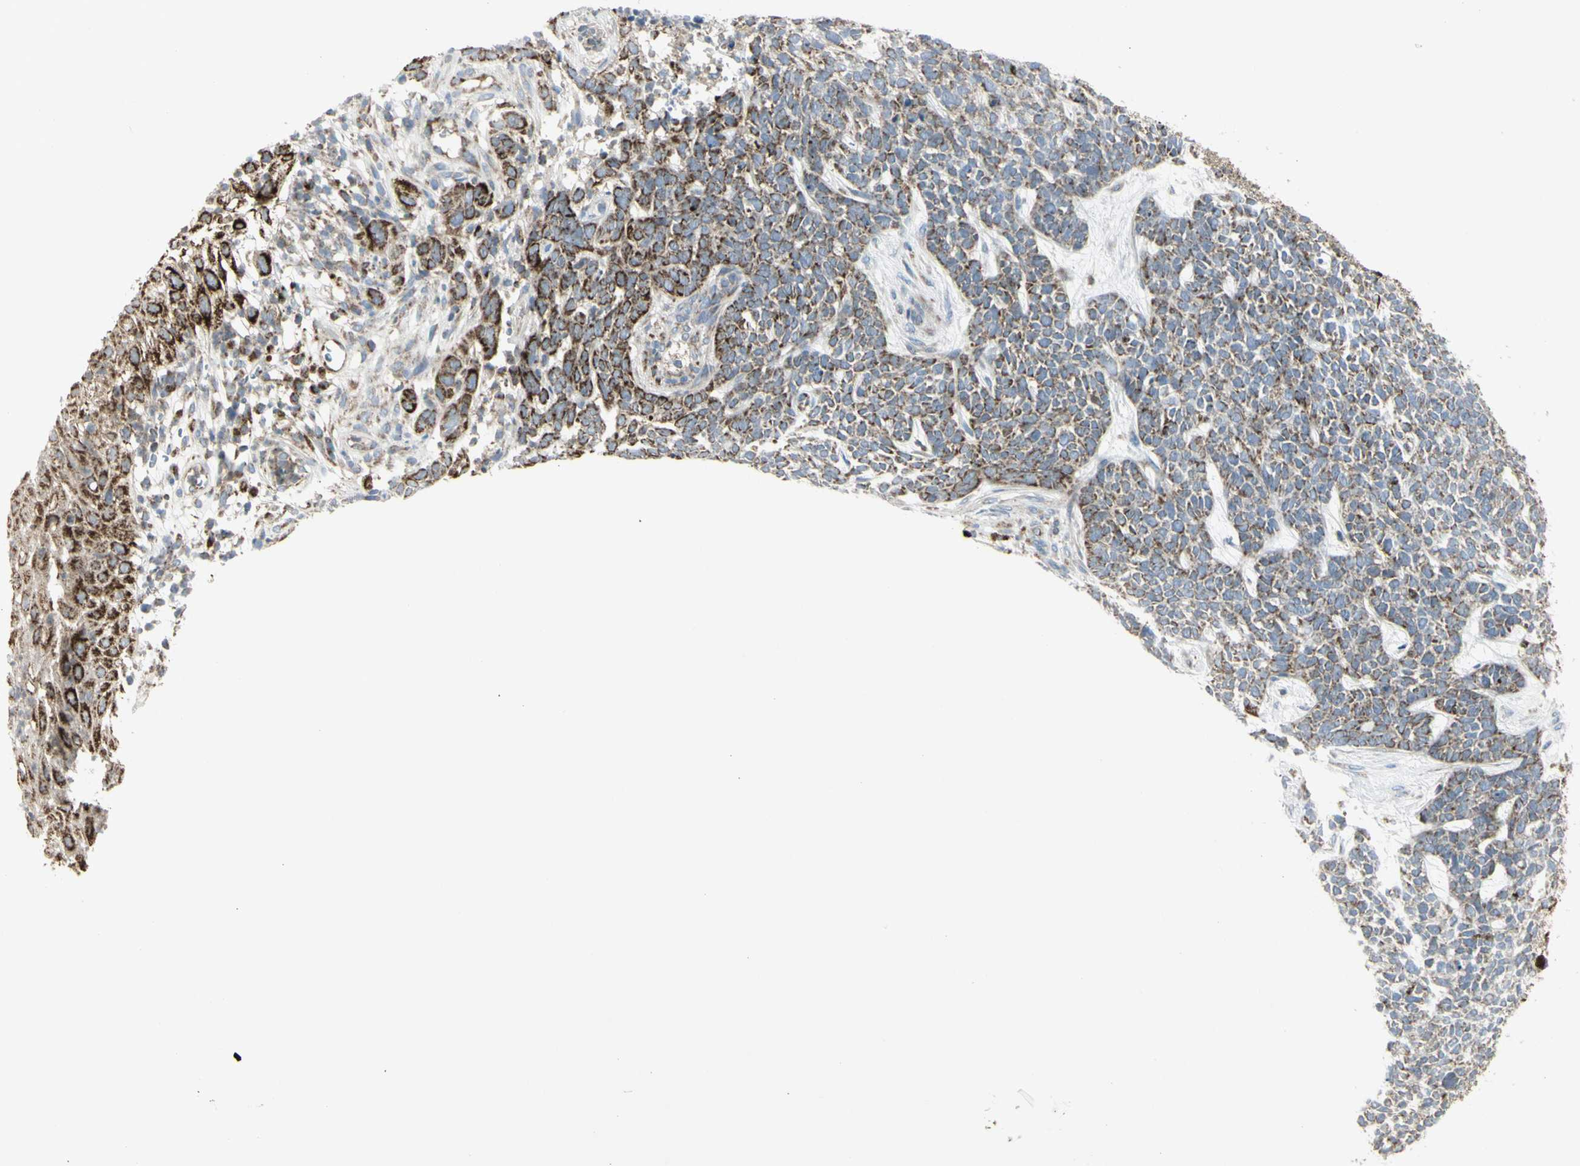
{"staining": {"intensity": "strong", "quantity": ">75%", "location": "cytoplasmic/membranous"}, "tissue": "skin cancer", "cell_type": "Tumor cells", "image_type": "cancer", "snomed": [{"axis": "morphology", "description": "Basal cell carcinoma"}, {"axis": "topography", "description": "Skin"}], "caption": "Immunohistochemical staining of basal cell carcinoma (skin) displays high levels of strong cytoplasmic/membranous staining in about >75% of tumor cells. The staining is performed using DAB (3,3'-diaminobenzidine) brown chromogen to label protein expression. The nuclei are counter-stained blue using hematoxylin.", "gene": "CYB5R1", "patient": {"sex": "female", "age": 84}}